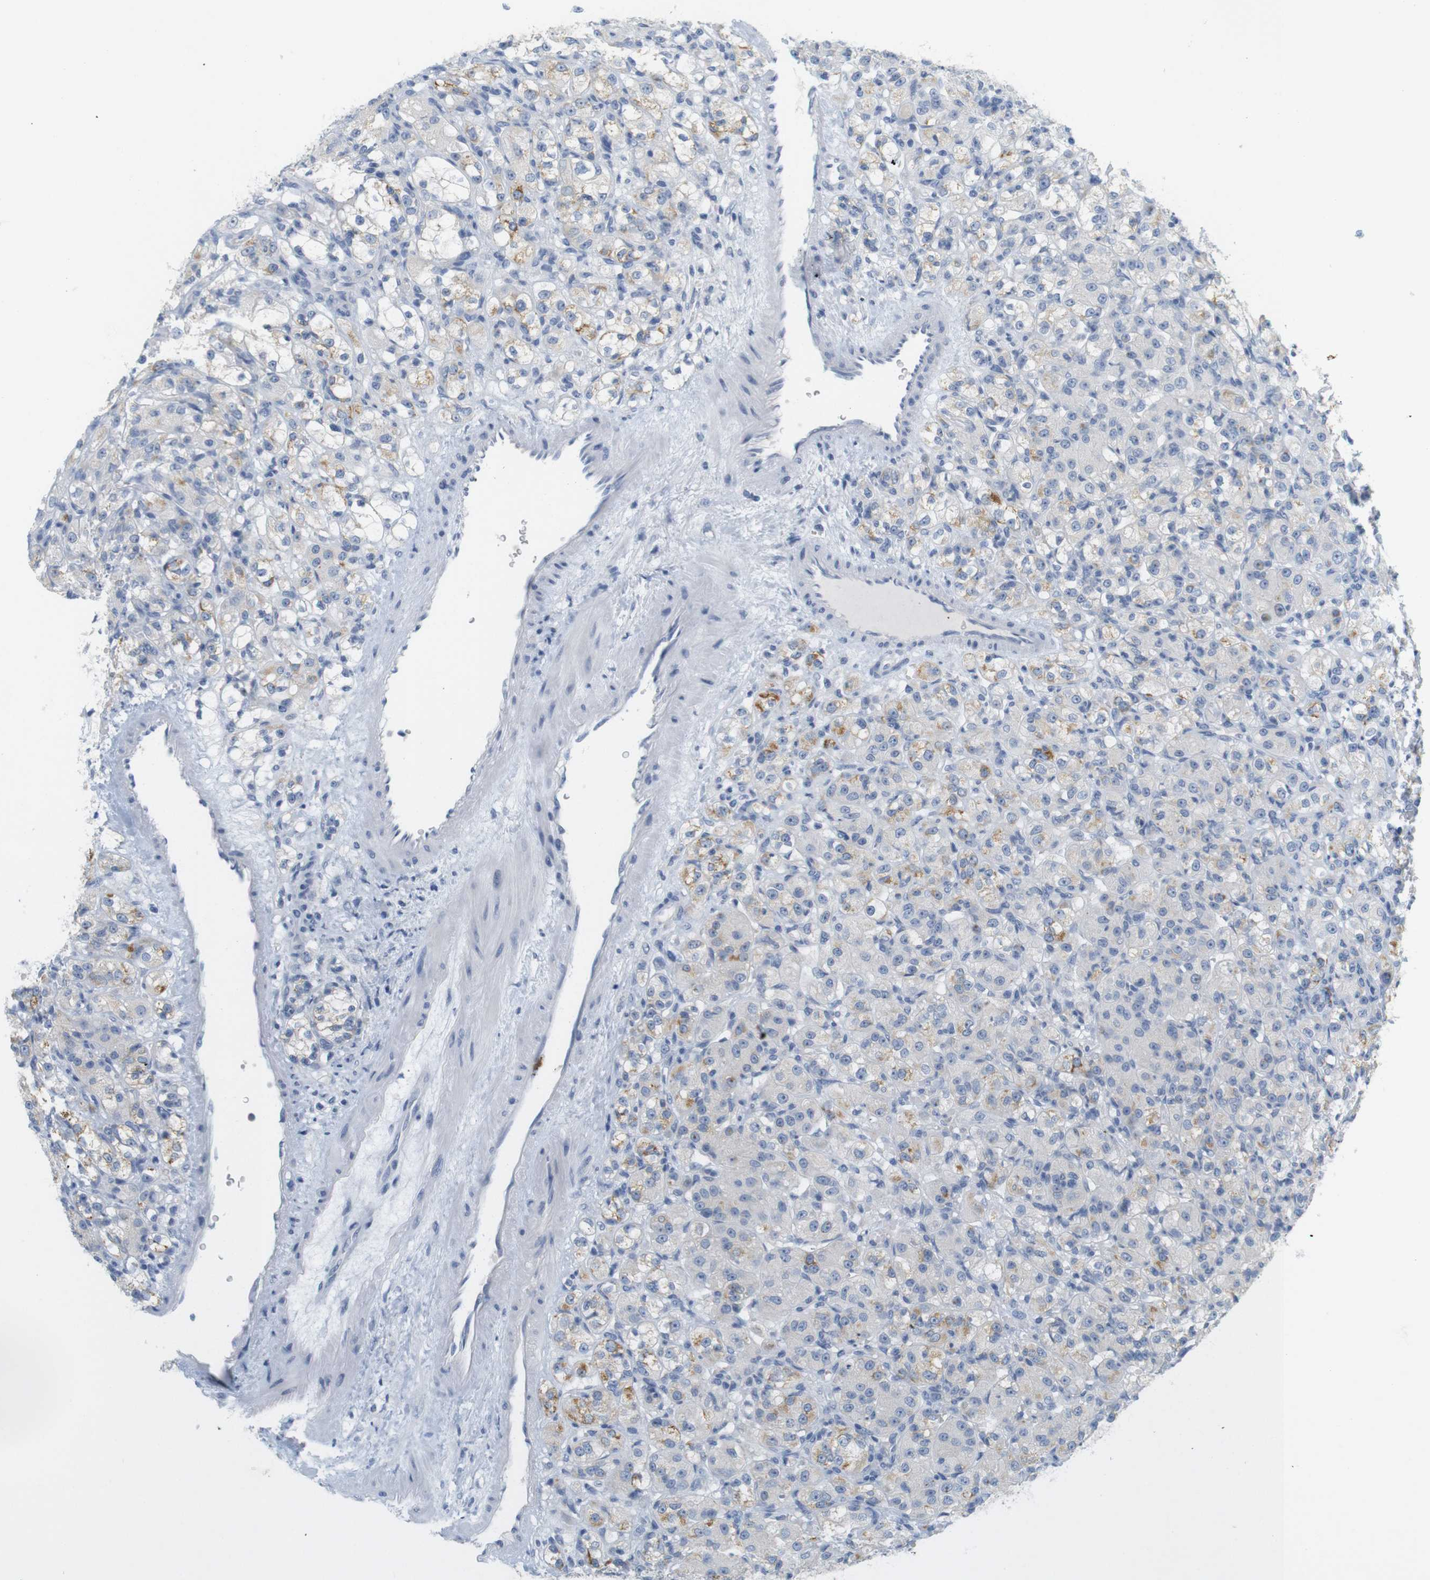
{"staining": {"intensity": "weak", "quantity": "25%-75%", "location": "cytoplasmic/membranous"}, "tissue": "renal cancer", "cell_type": "Tumor cells", "image_type": "cancer", "snomed": [{"axis": "morphology", "description": "Adenocarcinoma, NOS"}, {"axis": "topography", "description": "Kidney"}], "caption": "Weak cytoplasmic/membranous expression is appreciated in approximately 25%-75% of tumor cells in renal cancer (adenocarcinoma).", "gene": "LRRK2", "patient": {"sex": "male", "age": 61}}